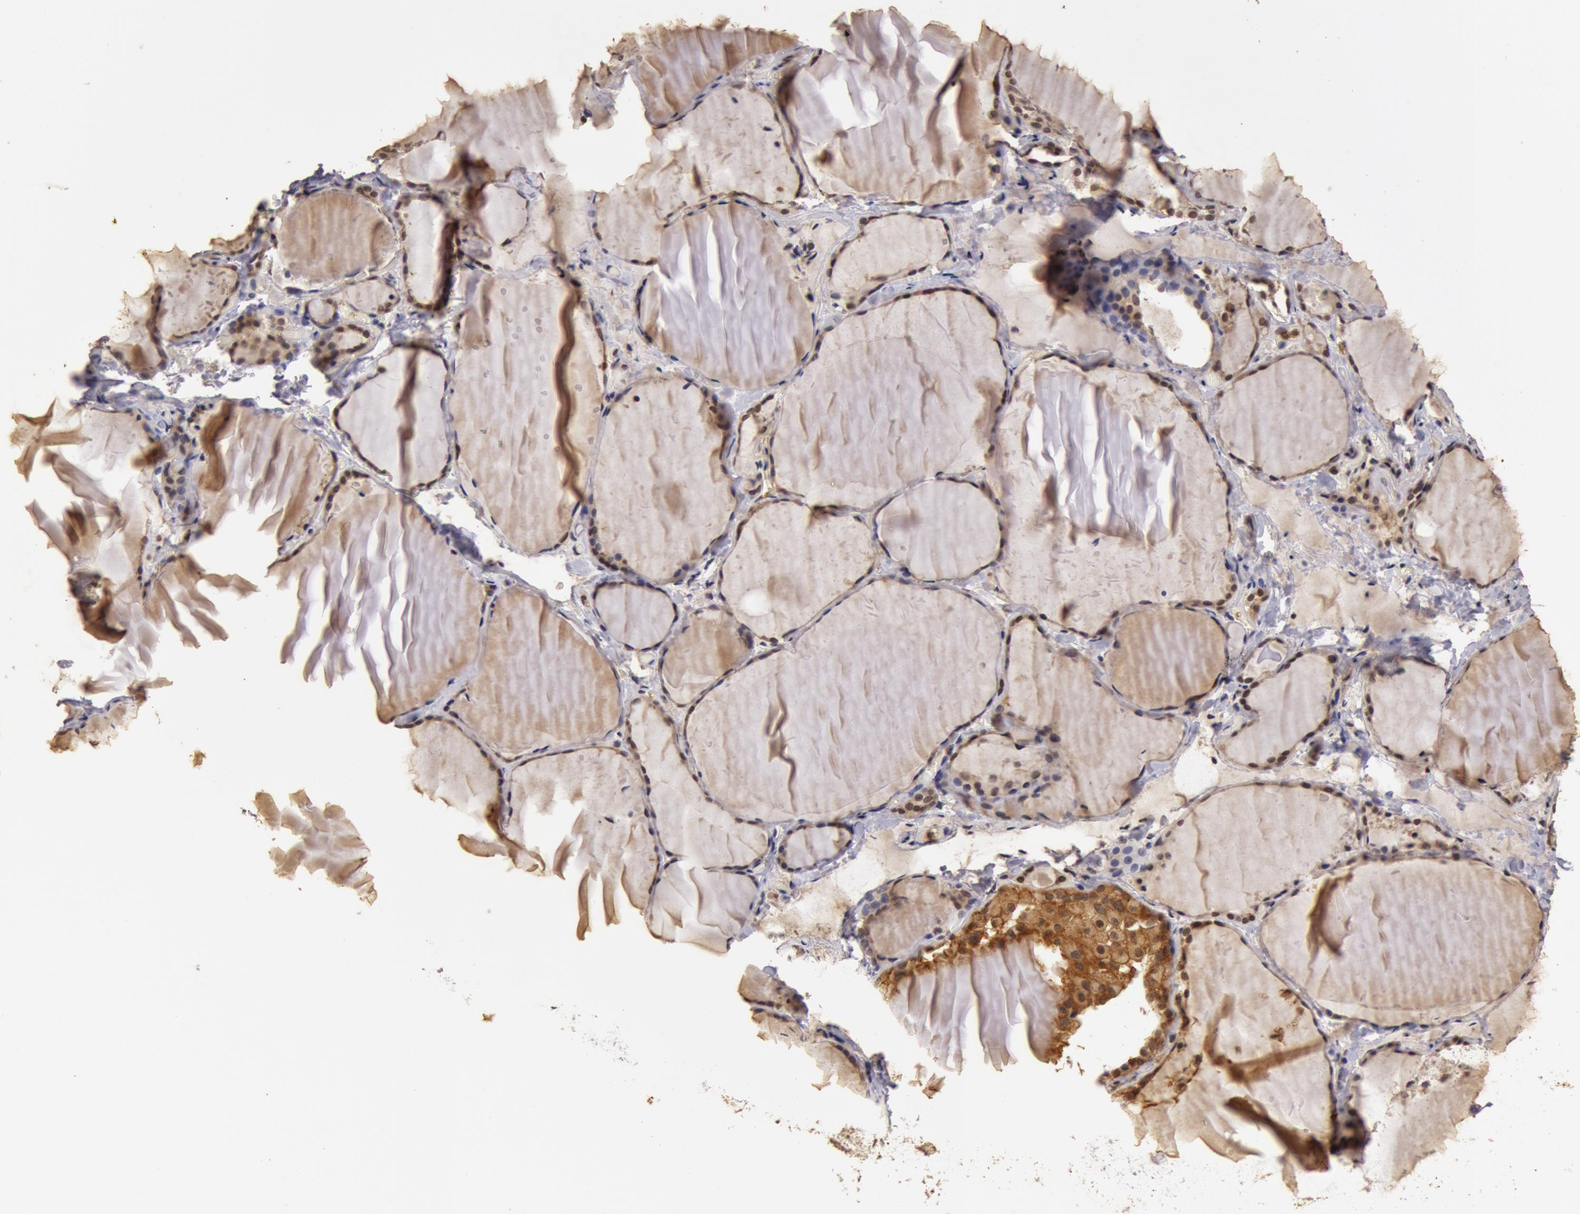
{"staining": {"intensity": "weak", "quantity": ">75%", "location": "nuclear"}, "tissue": "thyroid gland", "cell_type": "Glandular cells", "image_type": "normal", "snomed": [{"axis": "morphology", "description": "Normal tissue, NOS"}, {"axis": "topography", "description": "Thyroid gland"}], "caption": "Immunohistochemical staining of benign thyroid gland exhibits >75% levels of weak nuclear protein staining in approximately >75% of glandular cells. Immunohistochemistry stains the protein of interest in brown and the nuclei are stained blue.", "gene": "ZNF350", "patient": {"sex": "female", "age": 22}}